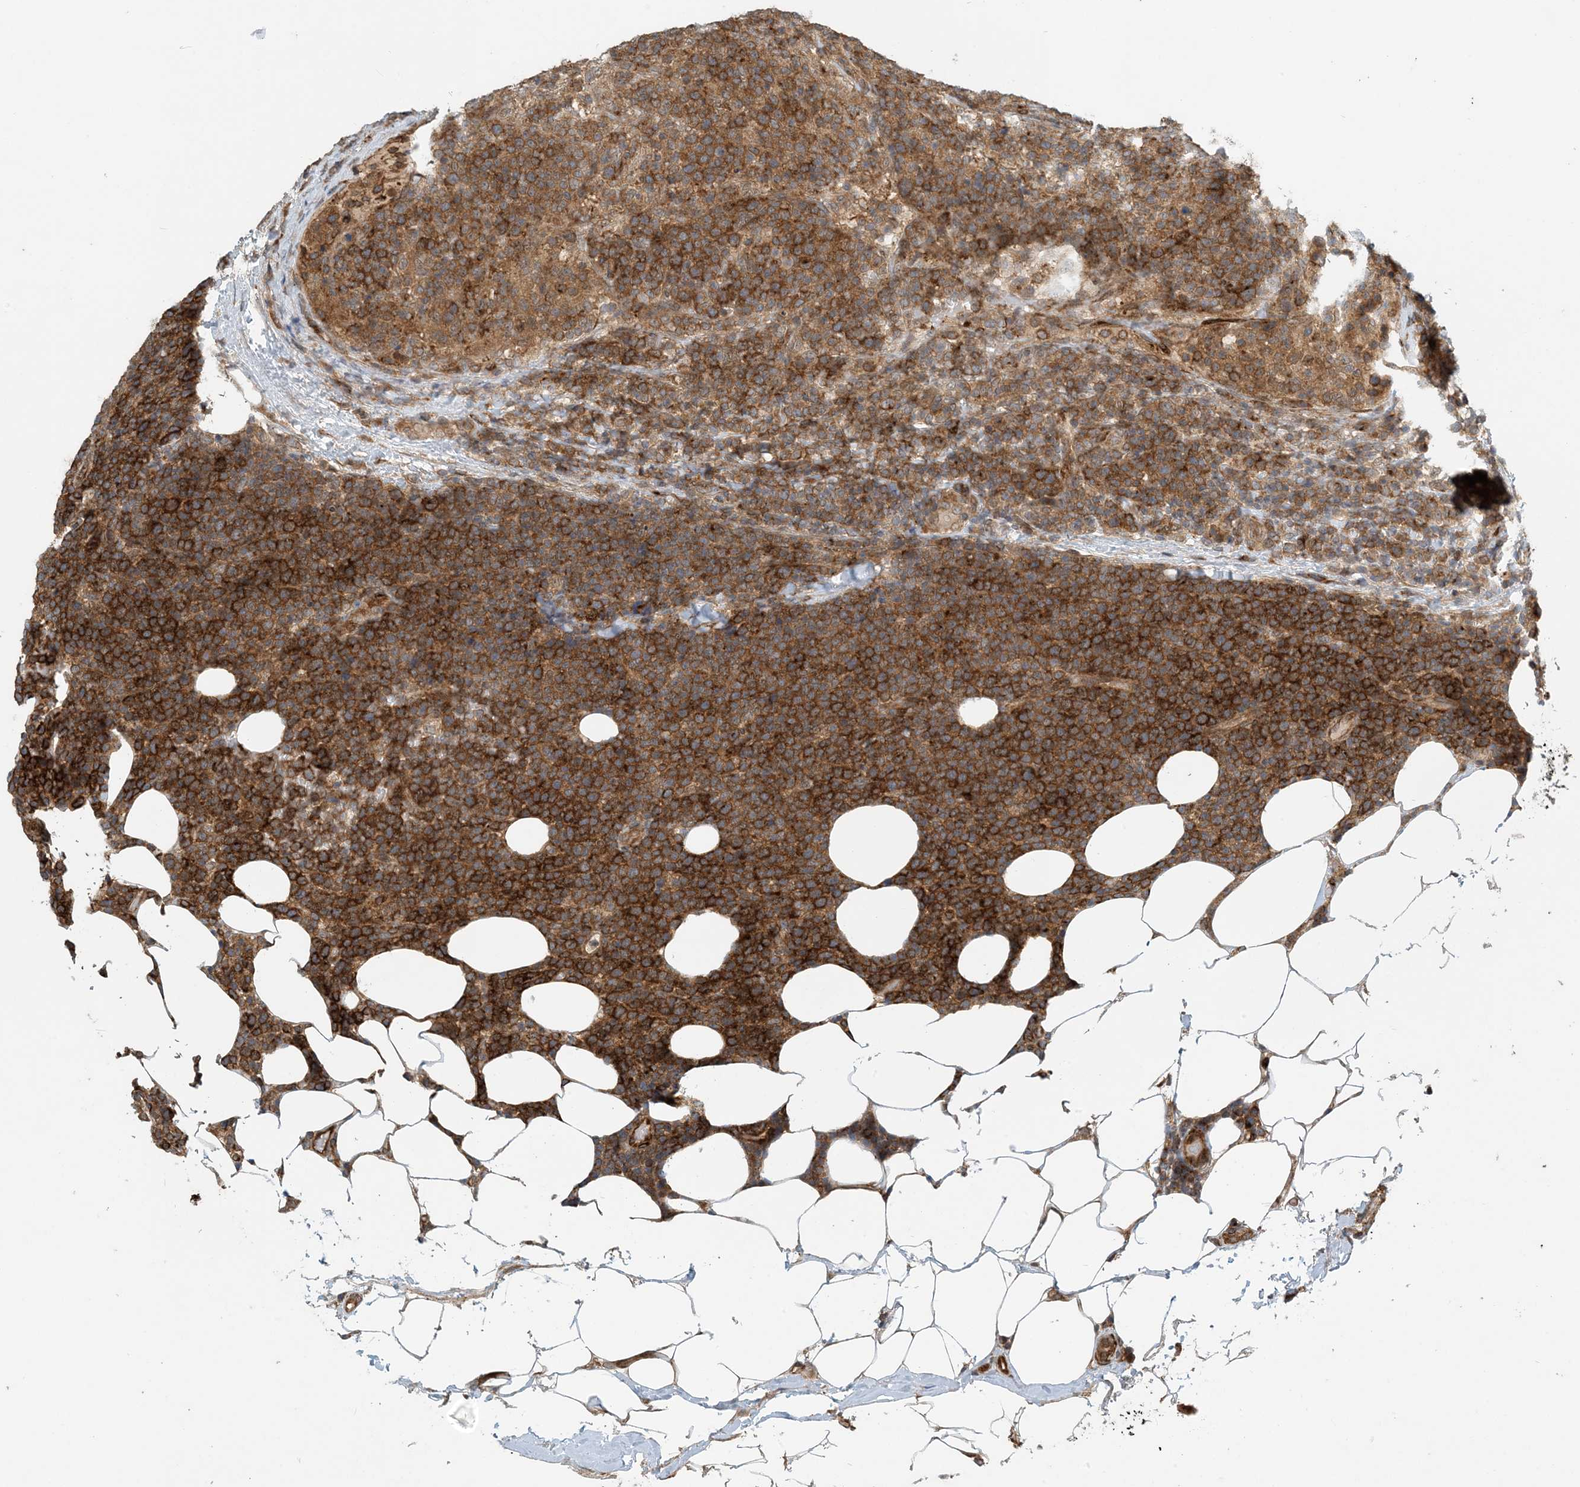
{"staining": {"intensity": "moderate", "quantity": ">75%", "location": "cytoplasmic/membranous"}, "tissue": "lymphoma", "cell_type": "Tumor cells", "image_type": "cancer", "snomed": [{"axis": "morphology", "description": "Malignant lymphoma, non-Hodgkin's type, High grade"}, {"axis": "topography", "description": "Lymph node"}], "caption": "High-power microscopy captured an IHC micrograph of lymphoma, revealing moderate cytoplasmic/membranous staining in approximately >75% of tumor cells. Using DAB (3,3'-diaminobenzidine) (brown) and hematoxylin (blue) stains, captured at high magnification using brightfield microscopy.", "gene": "ZBTB3", "patient": {"sex": "male", "age": 61}}